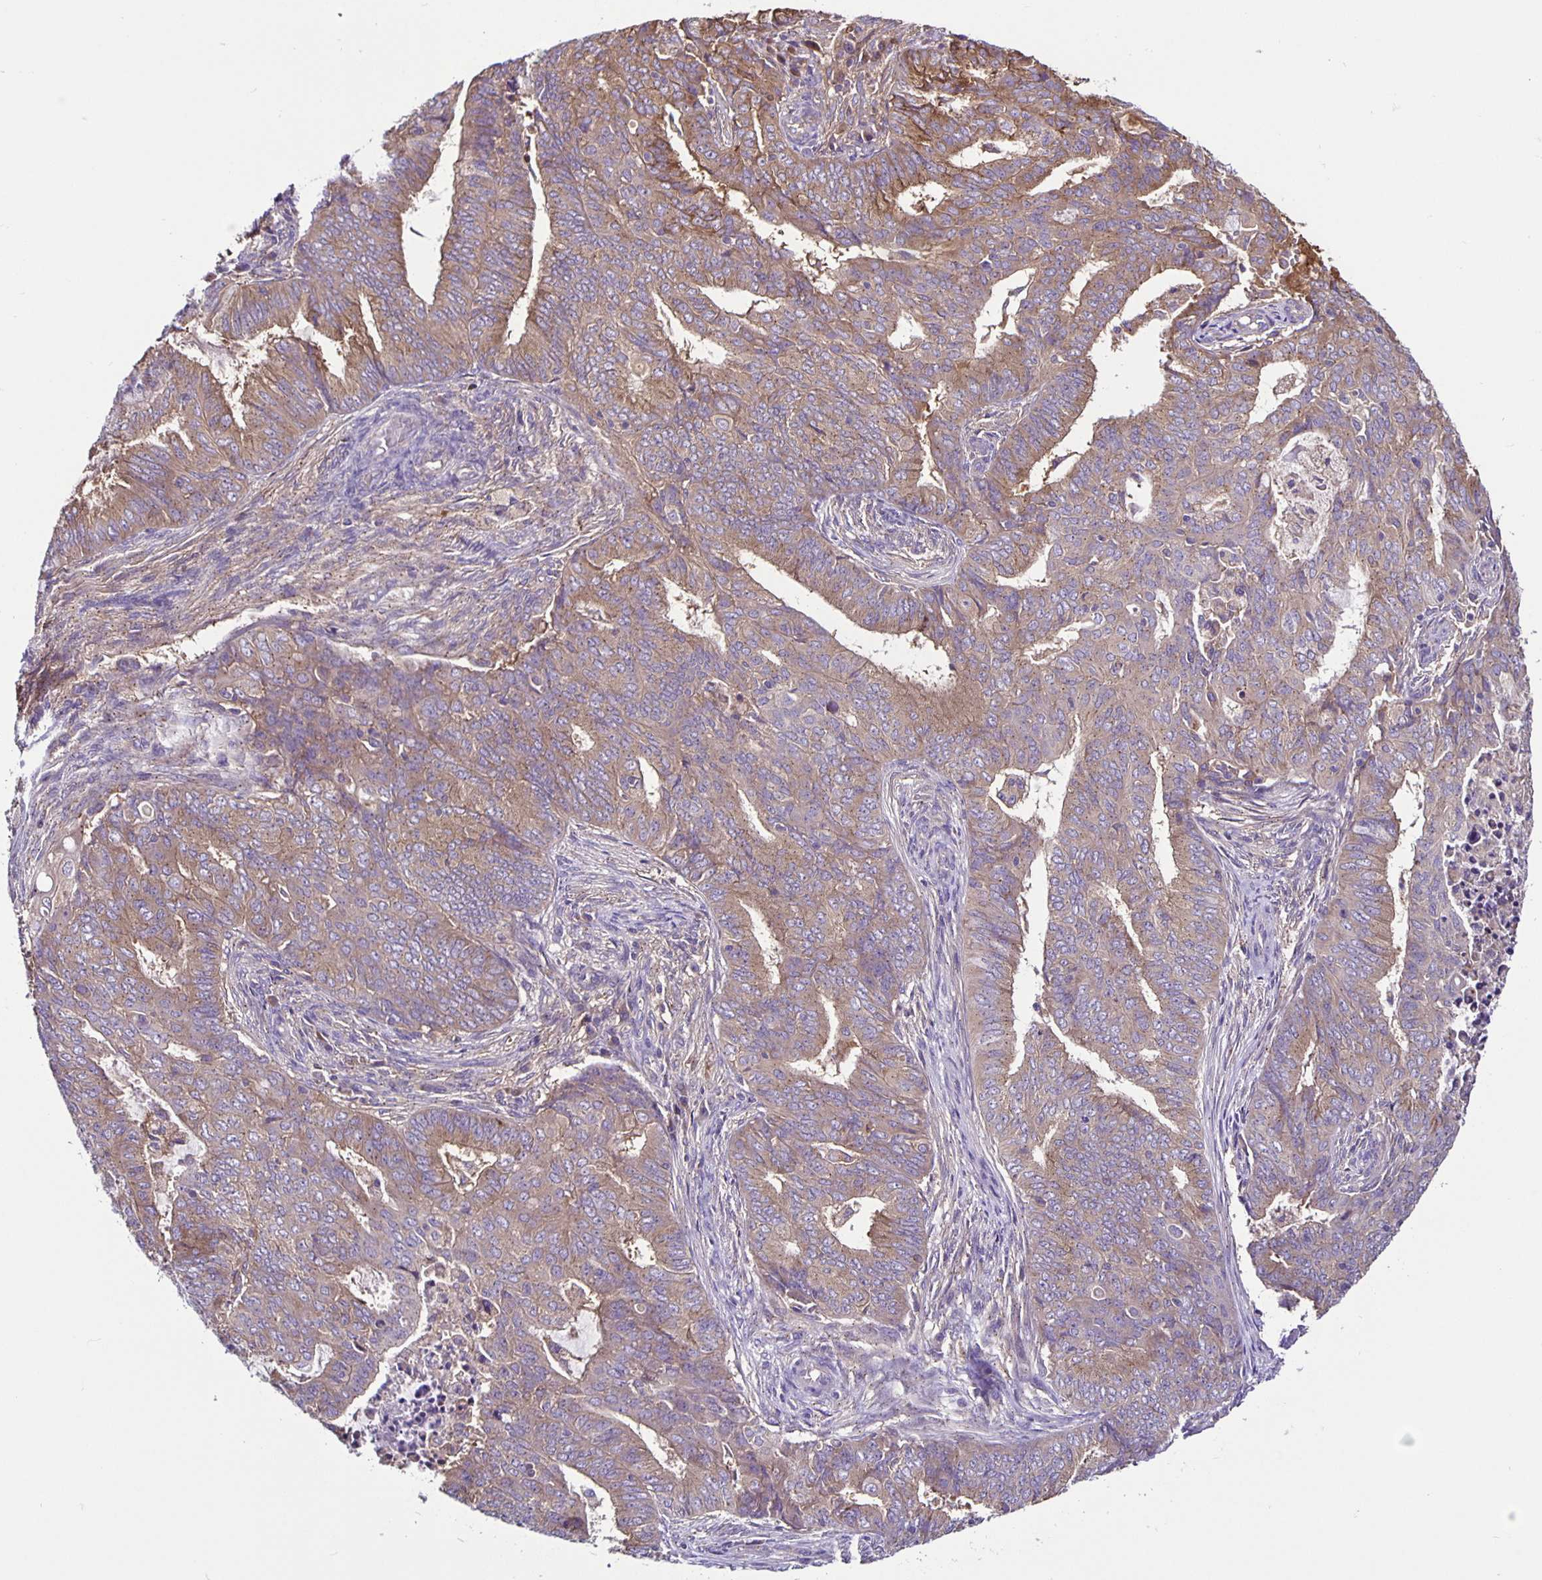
{"staining": {"intensity": "moderate", "quantity": "25%-75%", "location": "cytoplasmic/membranous"}, "tissue": "endometrial cancer", "cell_type": "Tumor cells", "image_type": "cancer", "snomed": [{"axis": "morphology", "description": "Adenocarcinoma, NOS"}, {"axis": "topography", "description": "Endometrium"}], "caption": "DAB (3,3'-diaminobenzidine) immunohistochemical staining of endometrial adenocarcinoma exhibits moderate cytoplasmic/membranous protein positivity in about 25%-75% of tumor cells. (DAB (3,3'-diaminobenzidine) IHC, brown staining for protein, blue staining for nuclei).", "gene": "SNX5", "patient": {"sex": "female", "age": 62}}